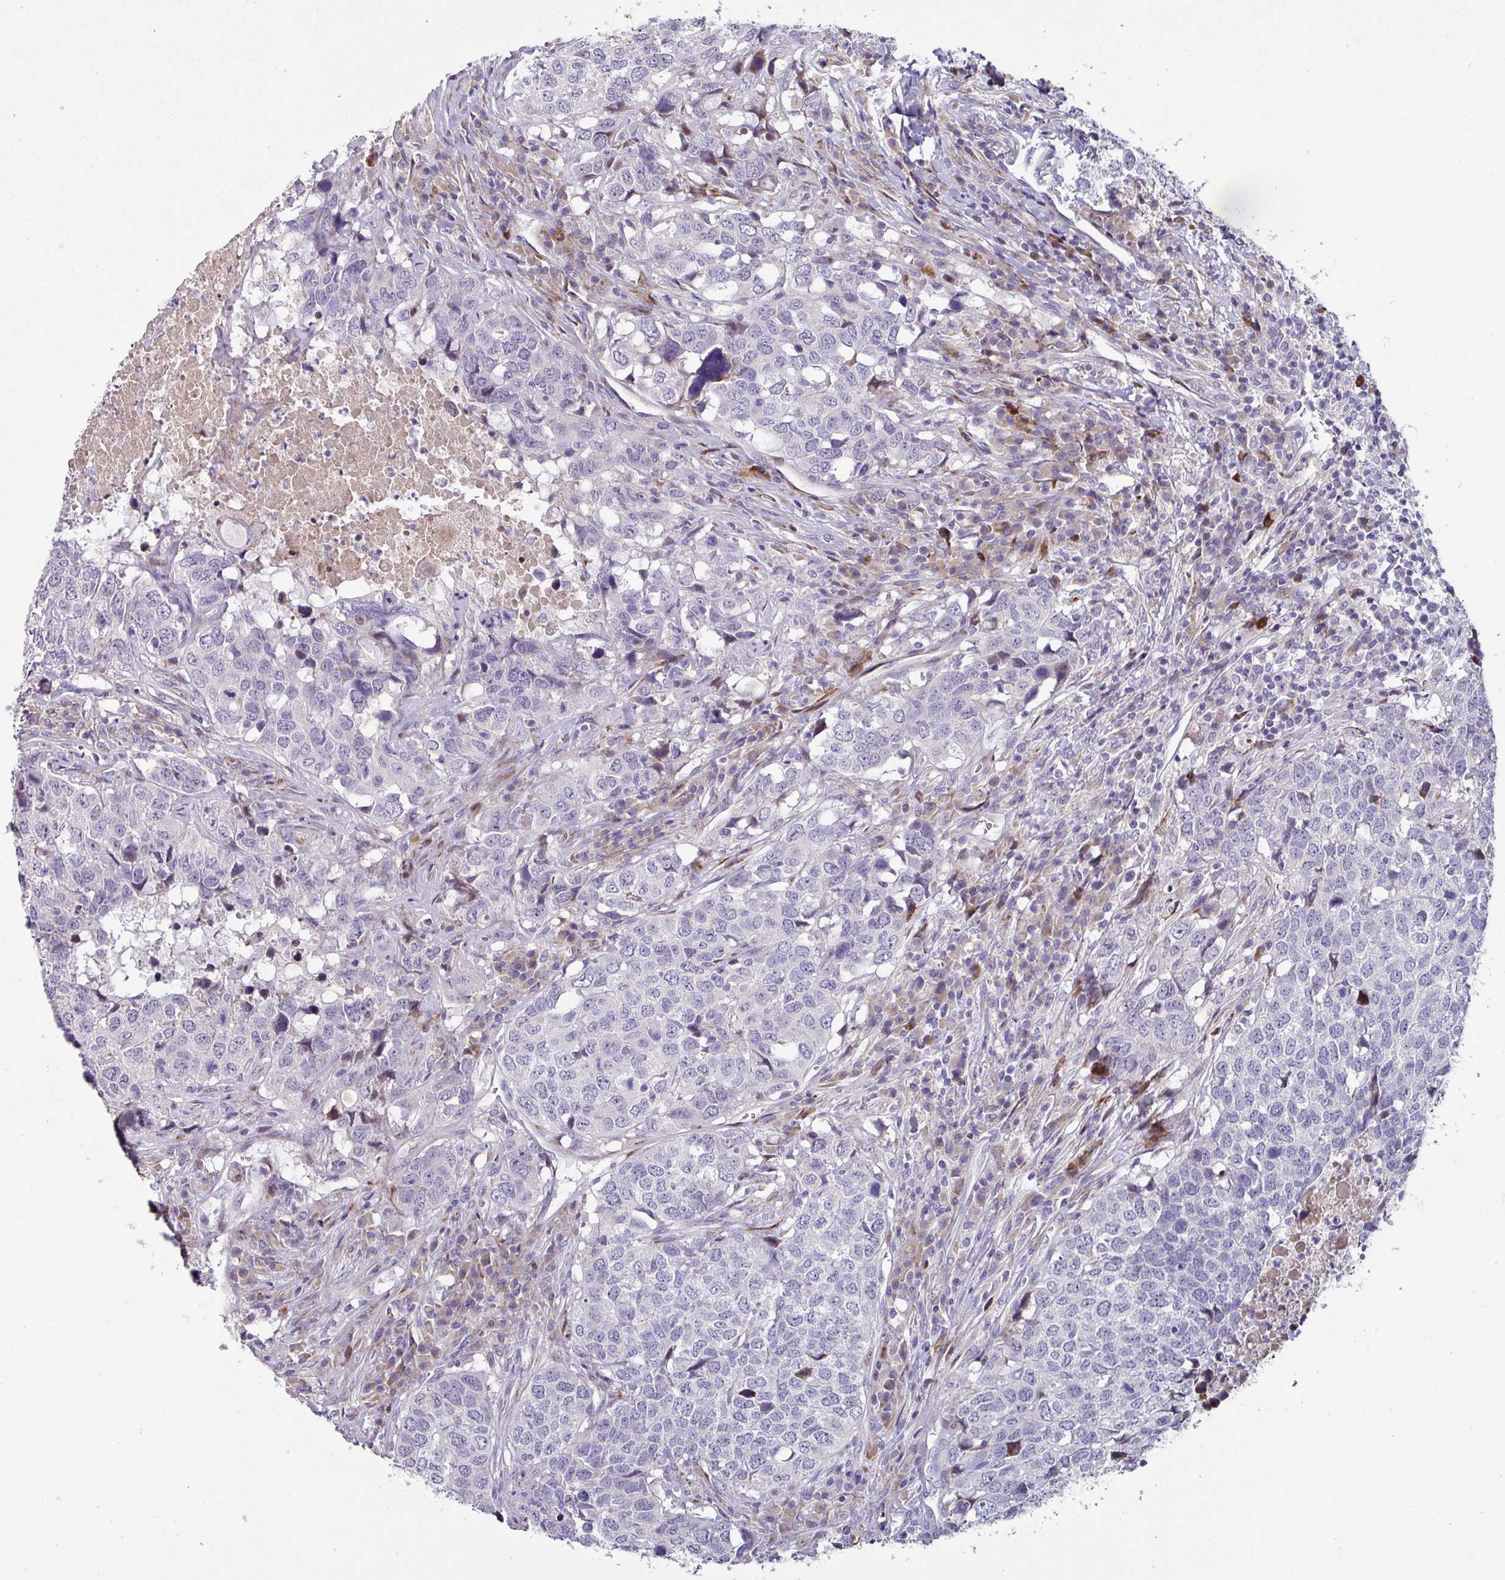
{"staining": {"intensity": "negative", "quantity": "none", "location": "none"}, "tissue": "head and neck cancer", "cell_type": "Tumor cells", "image_type": "cancer", "snomed": [{"axis": "morphology", "description": "Normal tissue, NOS"}, {"axis": "morphology", "description": "Squamous cell carcinoma, NOS"}, {"axis": "topography", "description": "Skeletal muscle"}, {"axis": "topography", "description": "Vascular tissue"}, {"axis": "topography", "description": "Peripheral nerve tissue"}, {"axis": "topography", "description": "Head-Neck"}], "caption": "Immunohistochemistry image of squamous cell carcinoma (head and neck) stained for a protein (brown), which displays no expression in tumor cells. The staining was performed using DAB (3,3'-diaminobenzidine) to visualize the protein expression in brown, while the nuclei were stained in blue with hematoxylin (Magnification: 20x).", "gene": "KLHL3", "patient": {"sex": "male", "age": 66}}